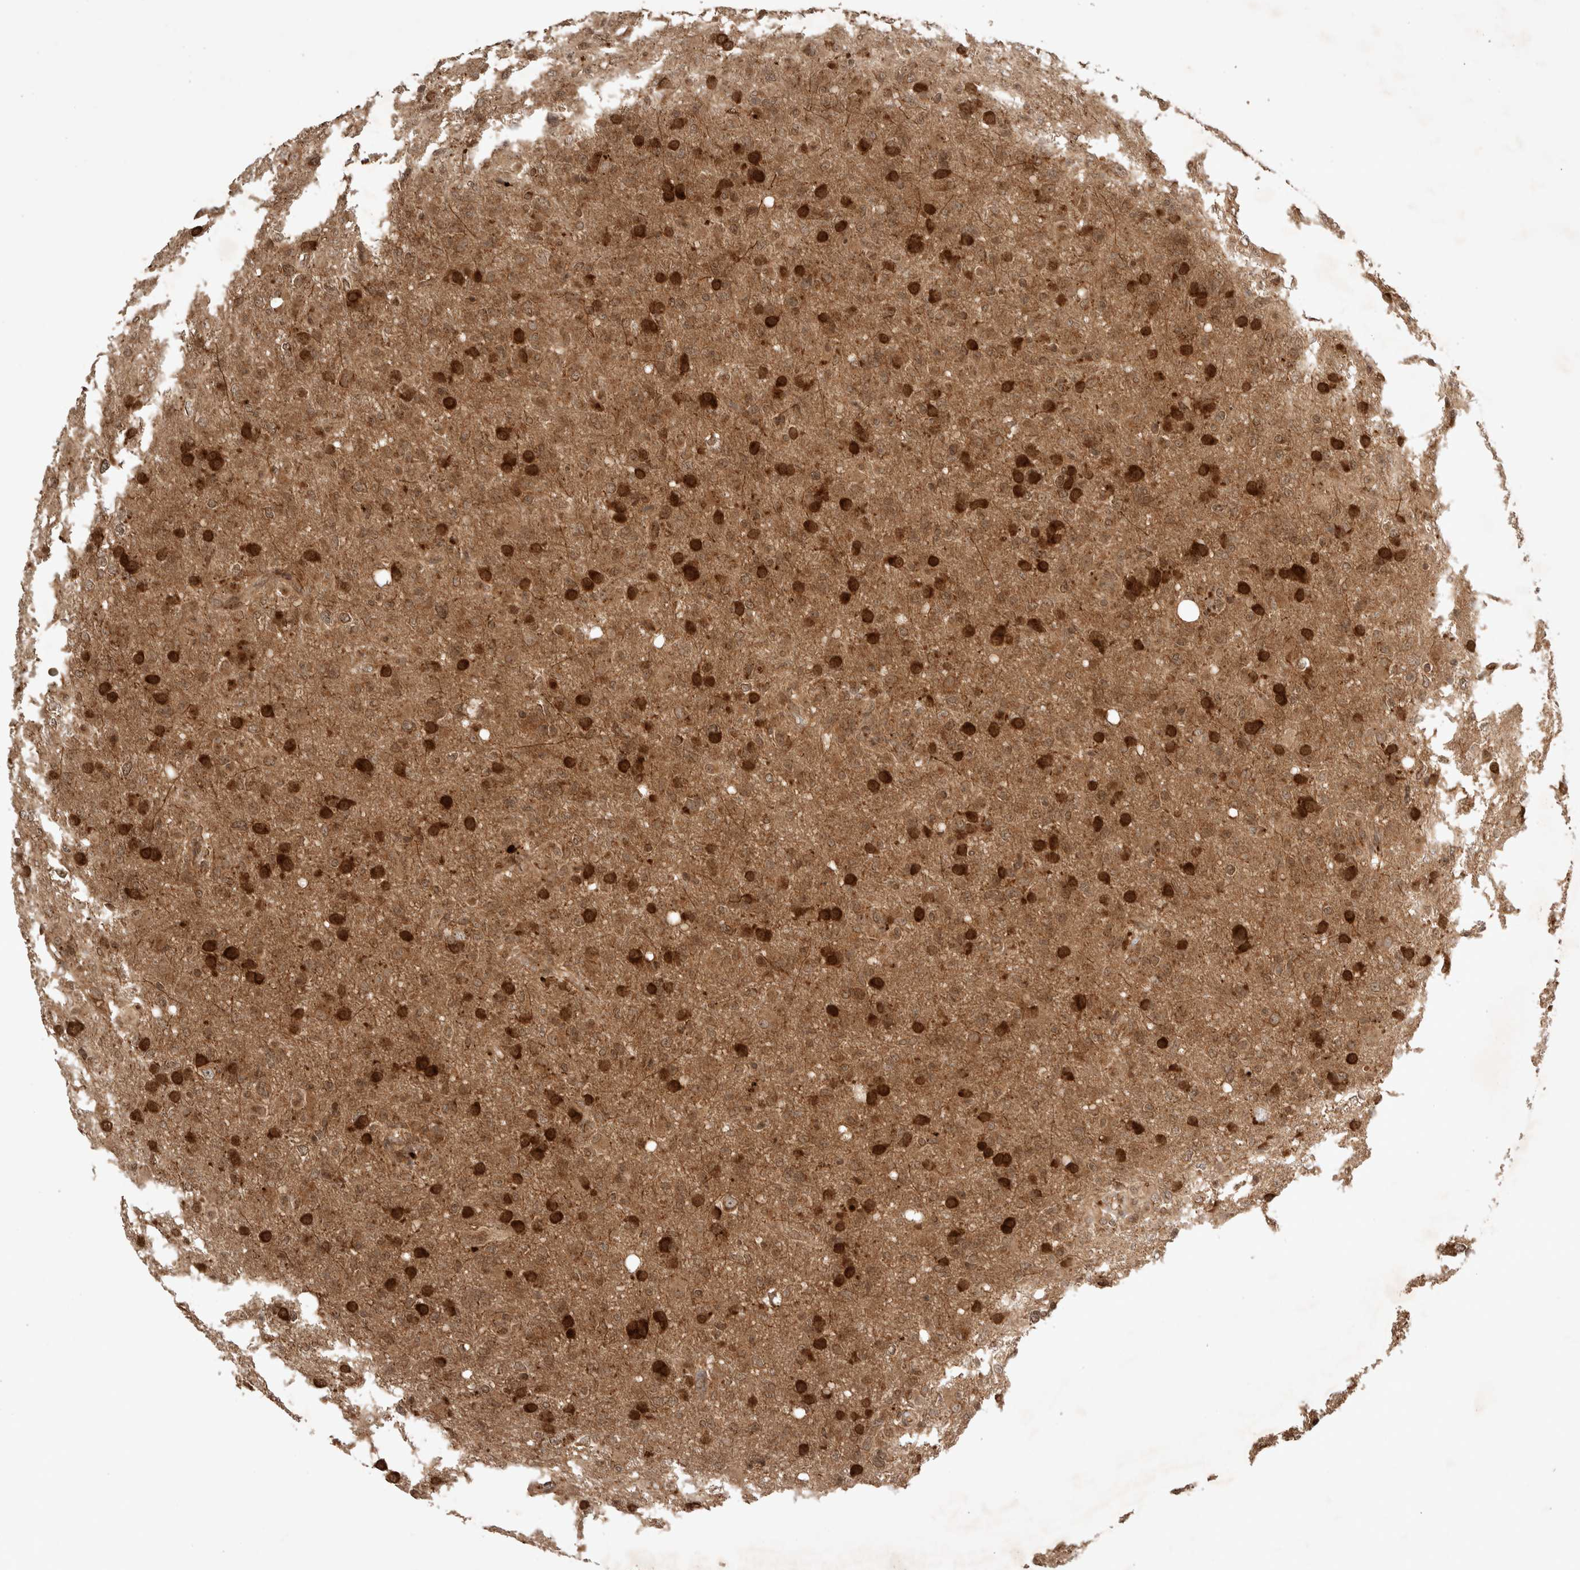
{"staining": {"intensity": "strong", "quantity": "25%-75%", "location": "cytoplasmic/membranous,nuclear"}, "tissue": "glioma", "cell_type": "Tumor cells", "image_type": "cancer", "snomed": [{"axis": "morphology", "description": "Glioma, malignant, High grade"}, {"axis": "topography", "description": "Brain"}], "caption": "Glioma stained with a brown dye demonstrates strong cytoplasmic/membranous and nuclear positive positivity in approximately 25%-75% of tumor cells.", "gene": "FAM221A", "patient": {"sex": "female", "age": 57}}